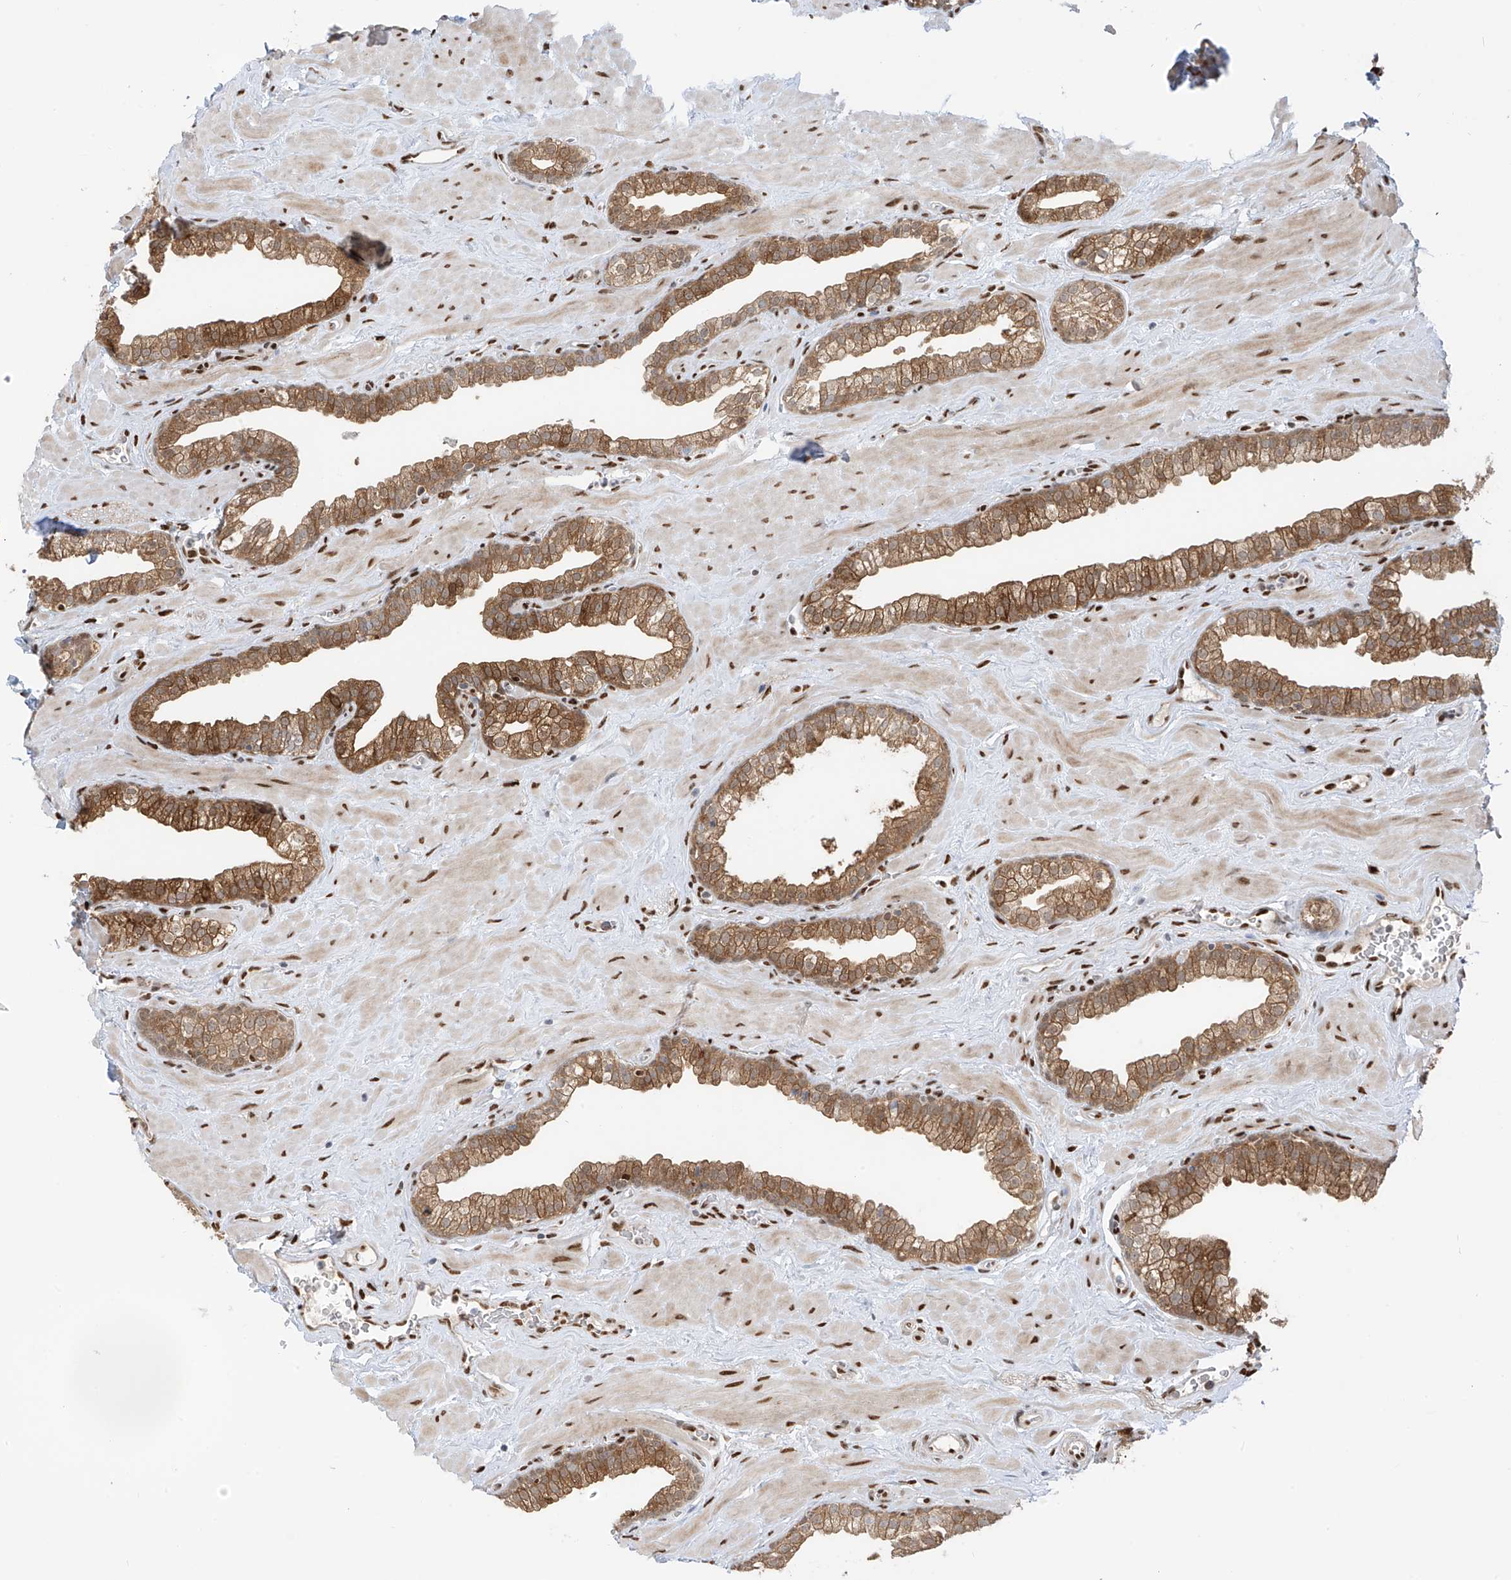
{"staining": {"intensity": "moderate", "quantity": "25%-75%", "location": "cytoplasmic/membranous"}, "tissue": "prostate", "cell_type": "Glandular cells", "image_type": "normal", "snomed": [{"axis": "morphology", "description": "Normal tissue, NOS"}, {"axis": "morphology", "description": "Urothelial carcinoma, Low grade"}, {"axis": "topography", "description": "Urinary bladder"}, {"axis": "topography", "description": "Prostate"}], "caption": "Immunohistochemical staining of benign human prostate exhibits moderate cytoplasmic/membranous protein expression in about 25%-75% of glandular cells.", "gene": "PM20D2", "patient": {"sex": "male", "age": 60}}